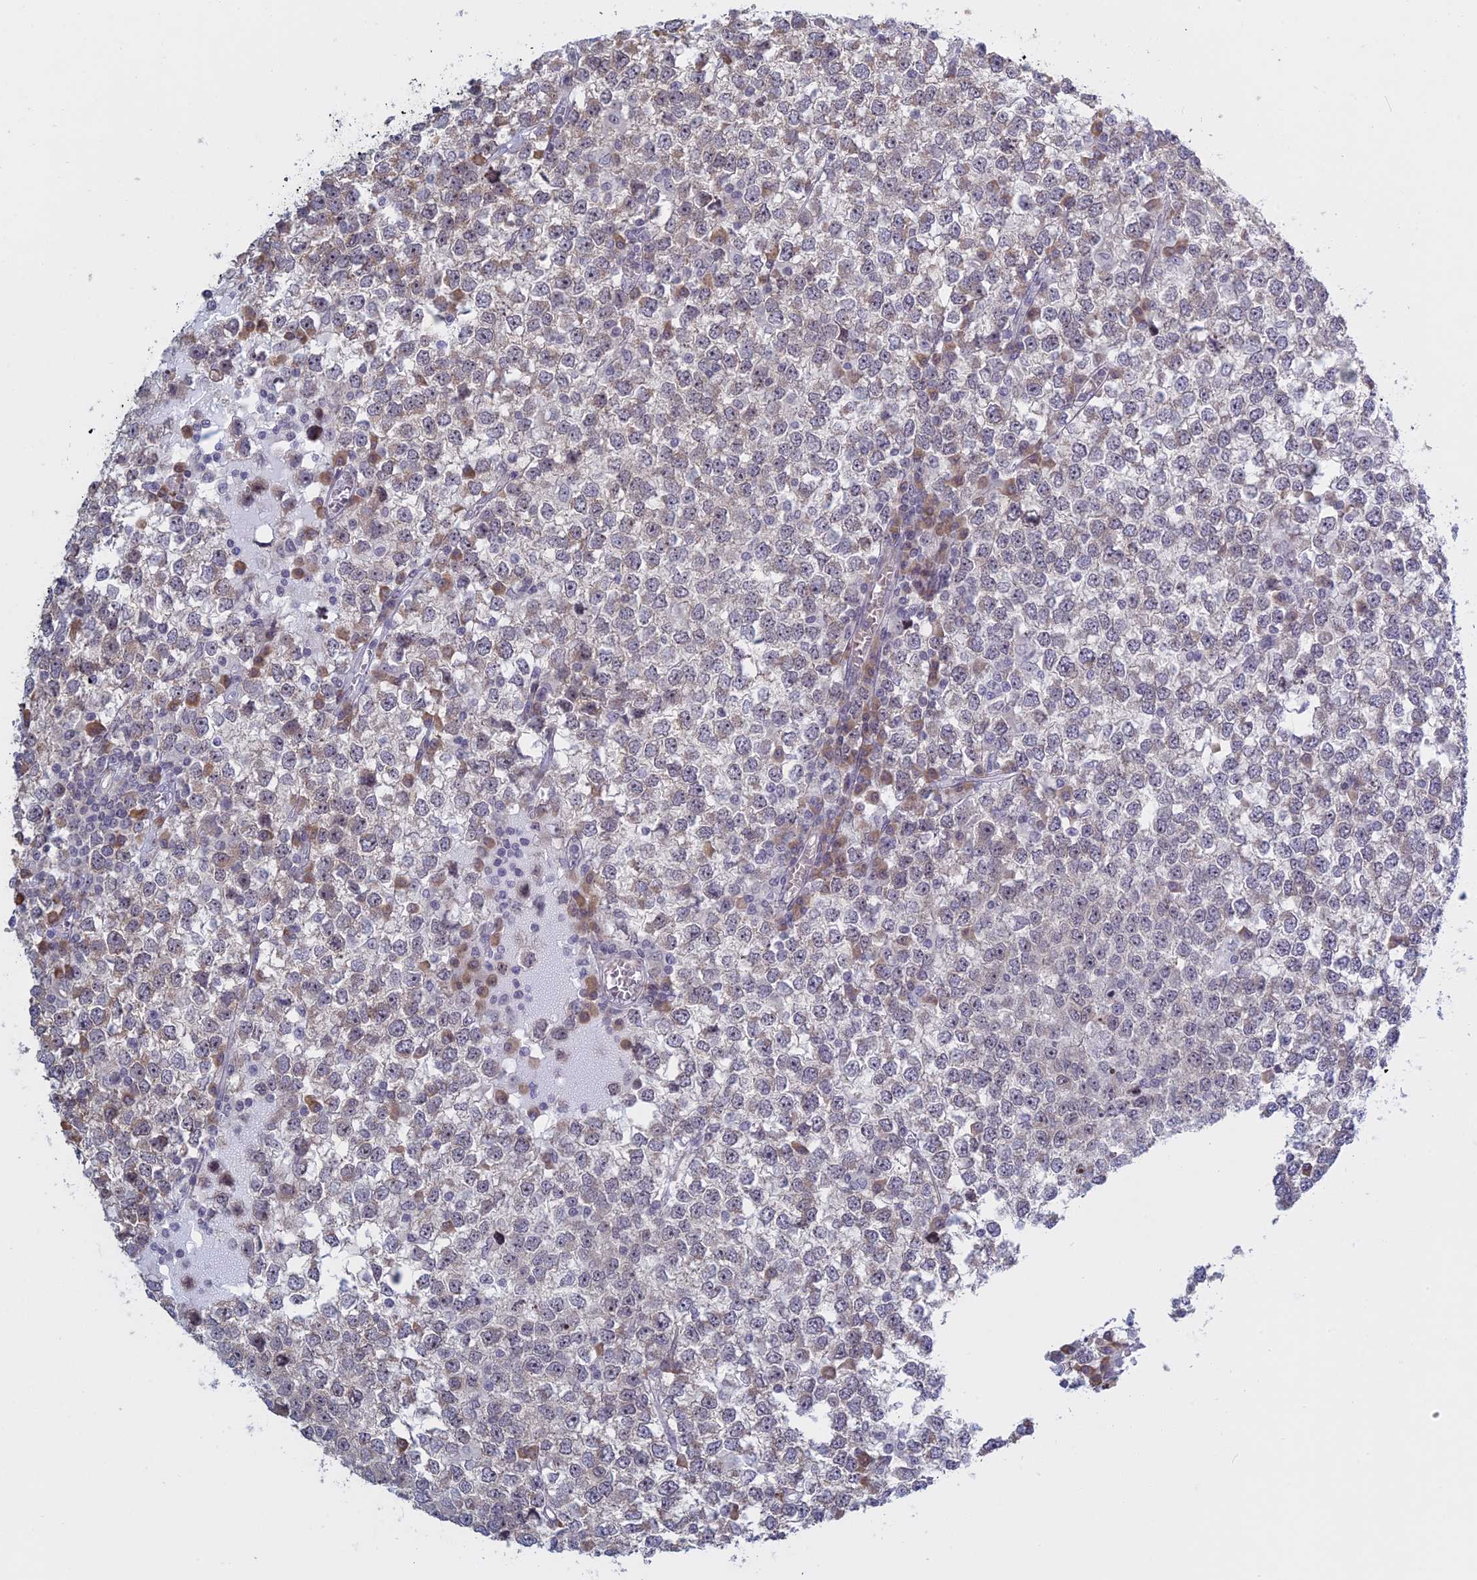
{"staining": {"intensity": "negative", "quantity": "none", "location": "none"}, "tissue": "testis cancer", "cell_type": "Tumor cells", "image_type": "cancer", "snomed": [{"axis": "morphology", "description": "Seminoma, NOS"}, {"axis": "topography", "description": "Testis"}], "caption": "IHC of human testis cancer exhibits no expression in tumor cells.", "gene": "RPS19BP1", "patient": {"sex": "male", "age": 65}}